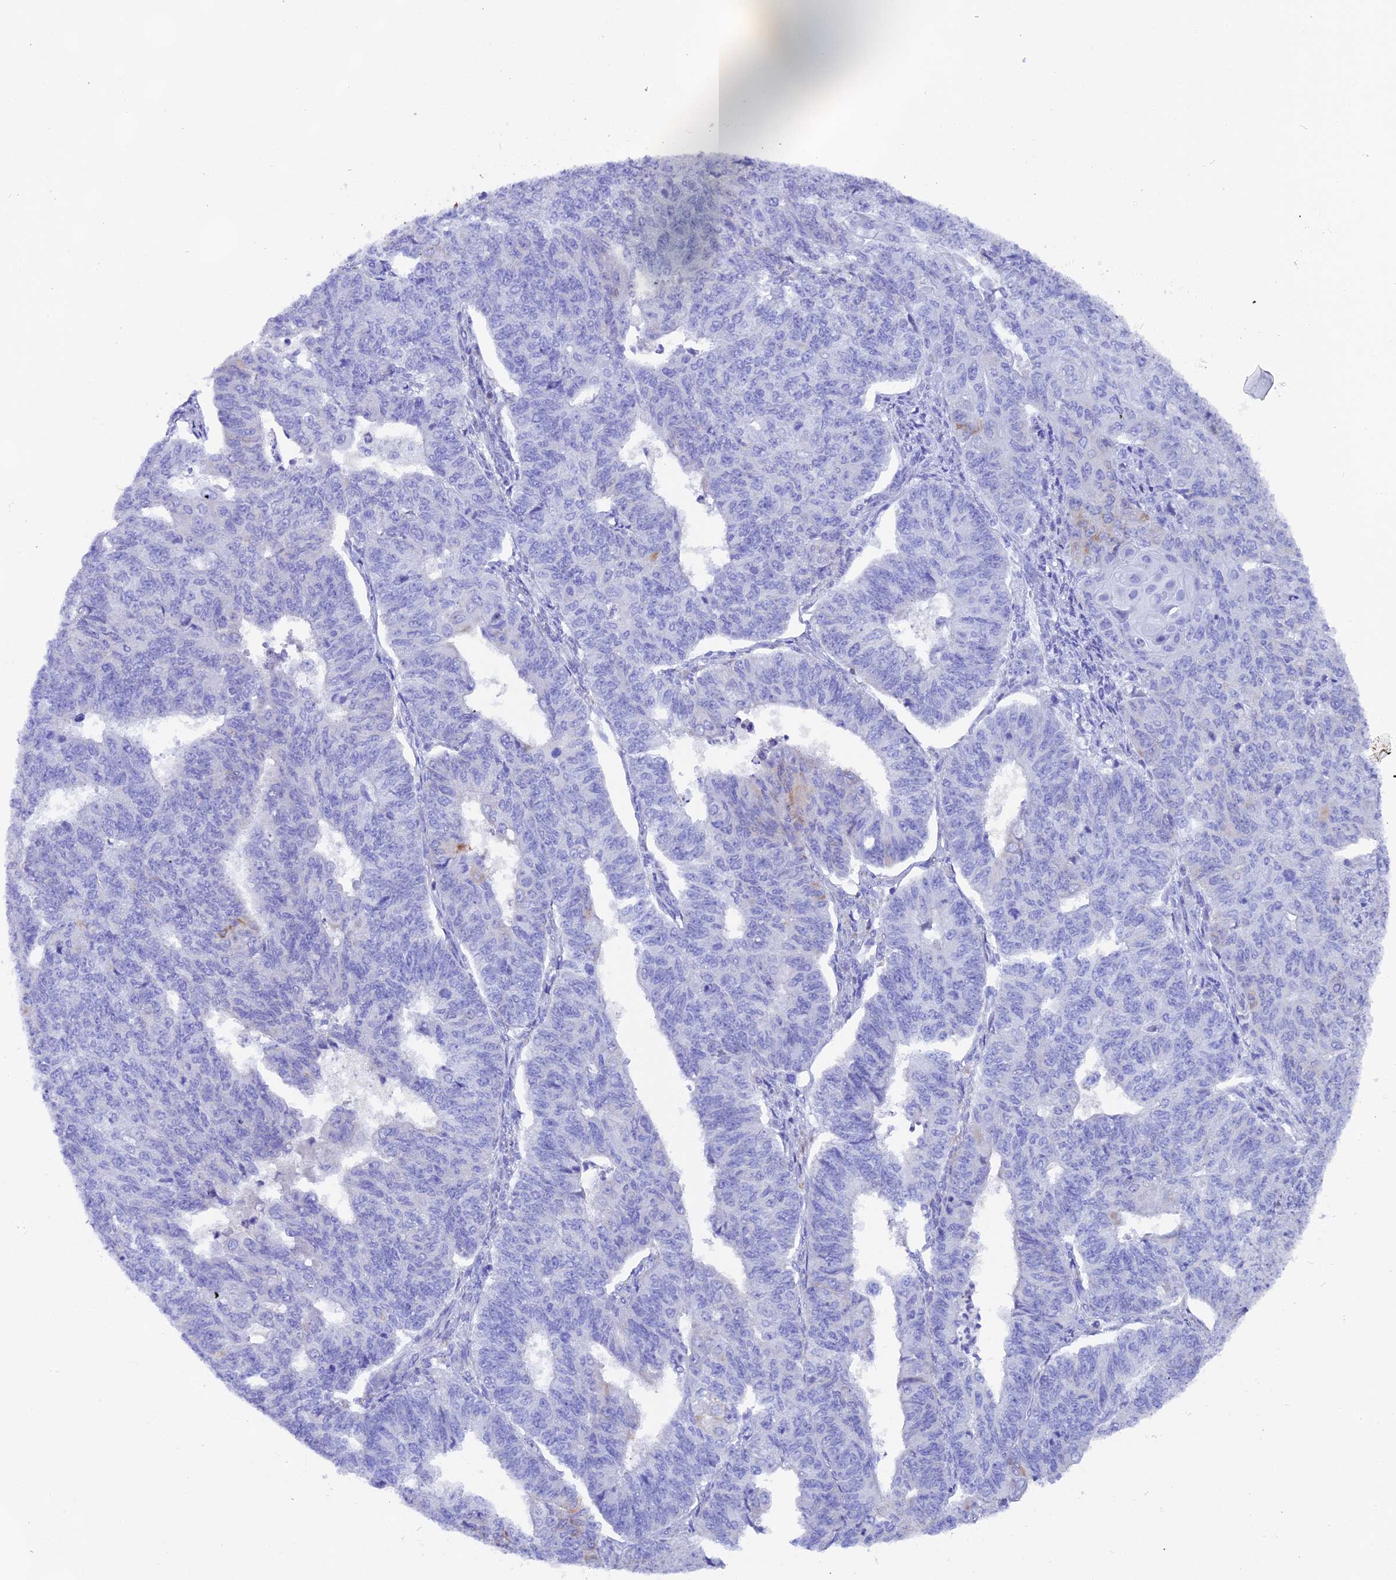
{"staining": {"intensity": "negative", "quantity": "none", "location": "none"}, "tissue": "endometrial cancer", "cell_type": "Tumor cells", "image_type": "cancer", "snomed": [{"axis": "morphology", "description": "Adenocarcinoma, NOS"}, {"axis": "topography", "description": "Endometrium"}], "caption": "DAB (3,3'-diaminobenzidine) immunohistochemical staining of endometrial adenocarcinoma displays no significant positivity in tumor cells.", "gene": "FKBP11", "patient": {"sex": "female", "age": 32}}